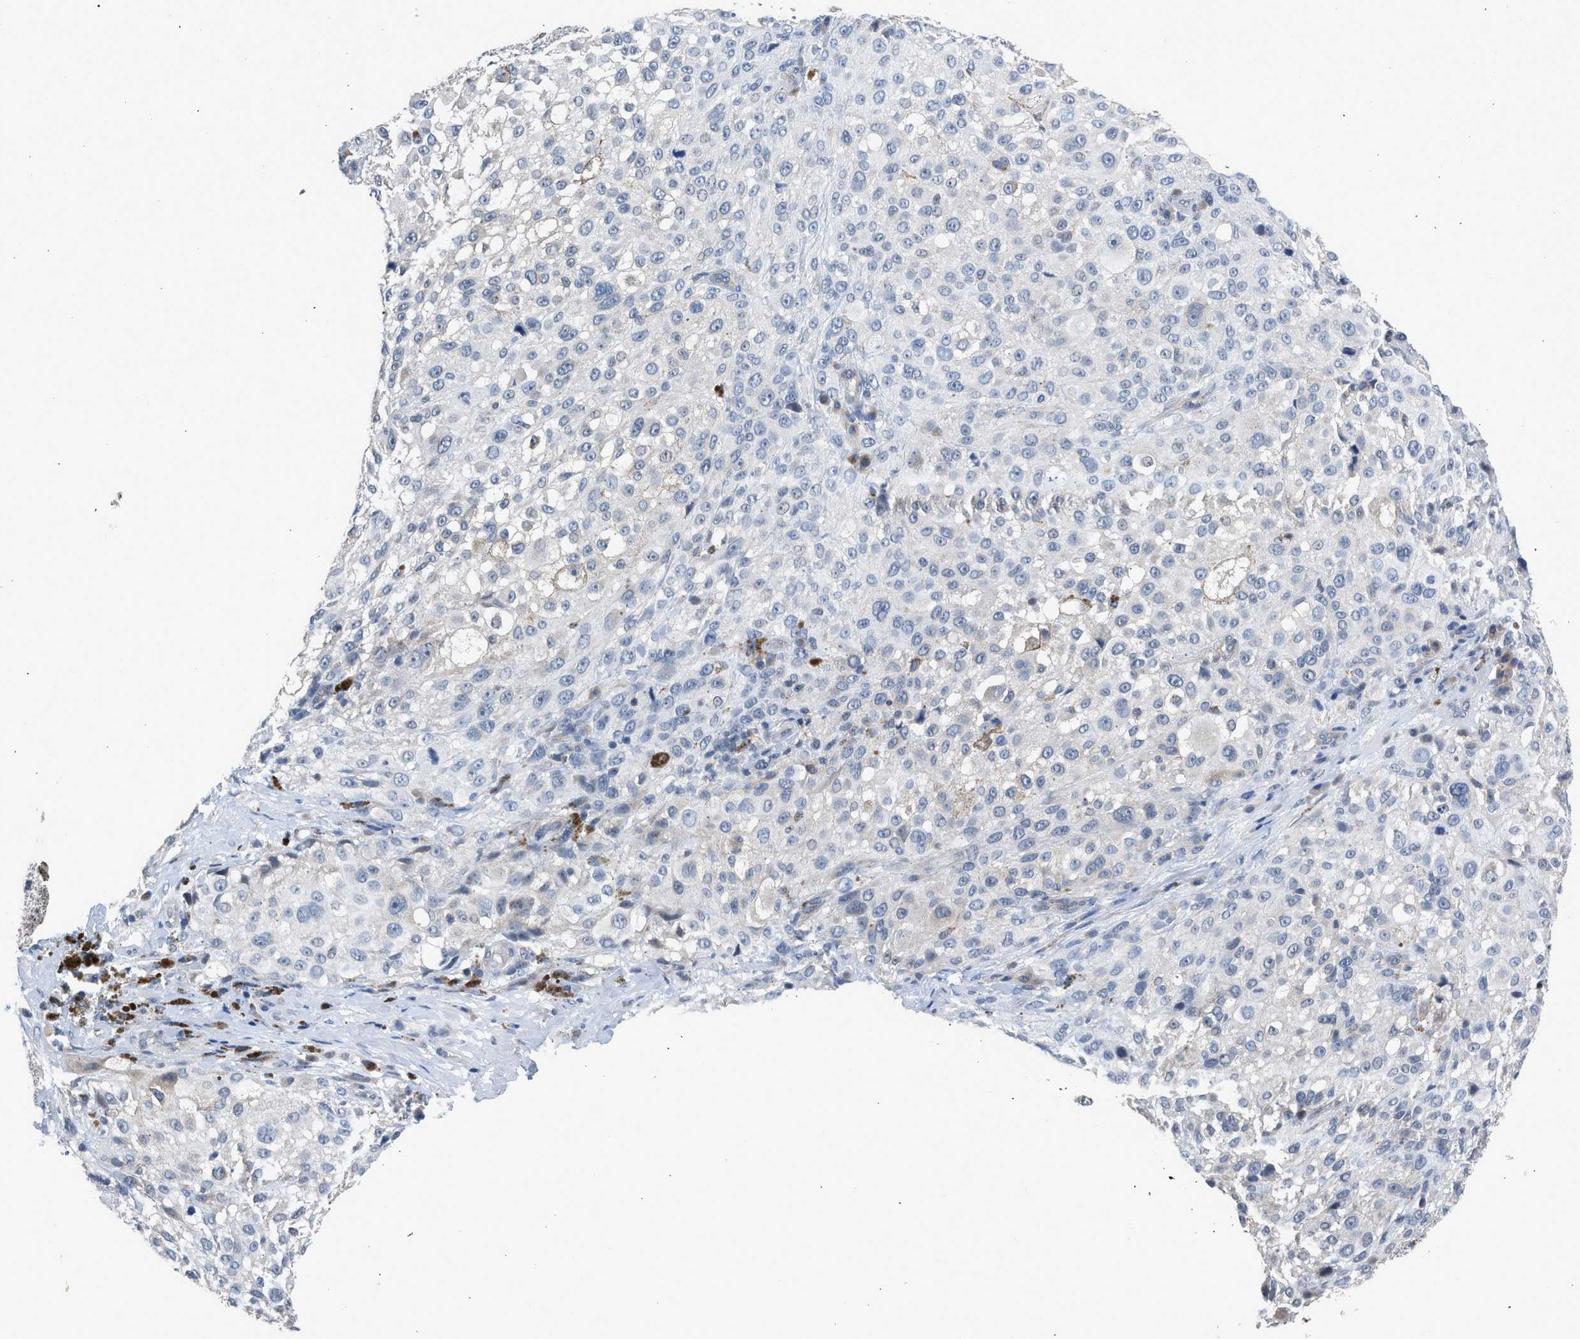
{"staining": {"intensity": "negative", "quantity": "none", "location": "none"}, "tissue": "melanoma", "cell_type": "Tumor cells", "image_type": "cancer", "snomed": [{"axis": "morphology", "description": "Necrosis, NOS"}, {"axis": "morphology", "description": "Malignant melanoma, NOS"}, {"axis": "topography", "description": "Skin"}], "caption": "Micrograph shows no significant protein staining in tumor cells of malignant melanoma.", "gene": "CSF3R", "patient": {"sex": "female", "age": 87}}